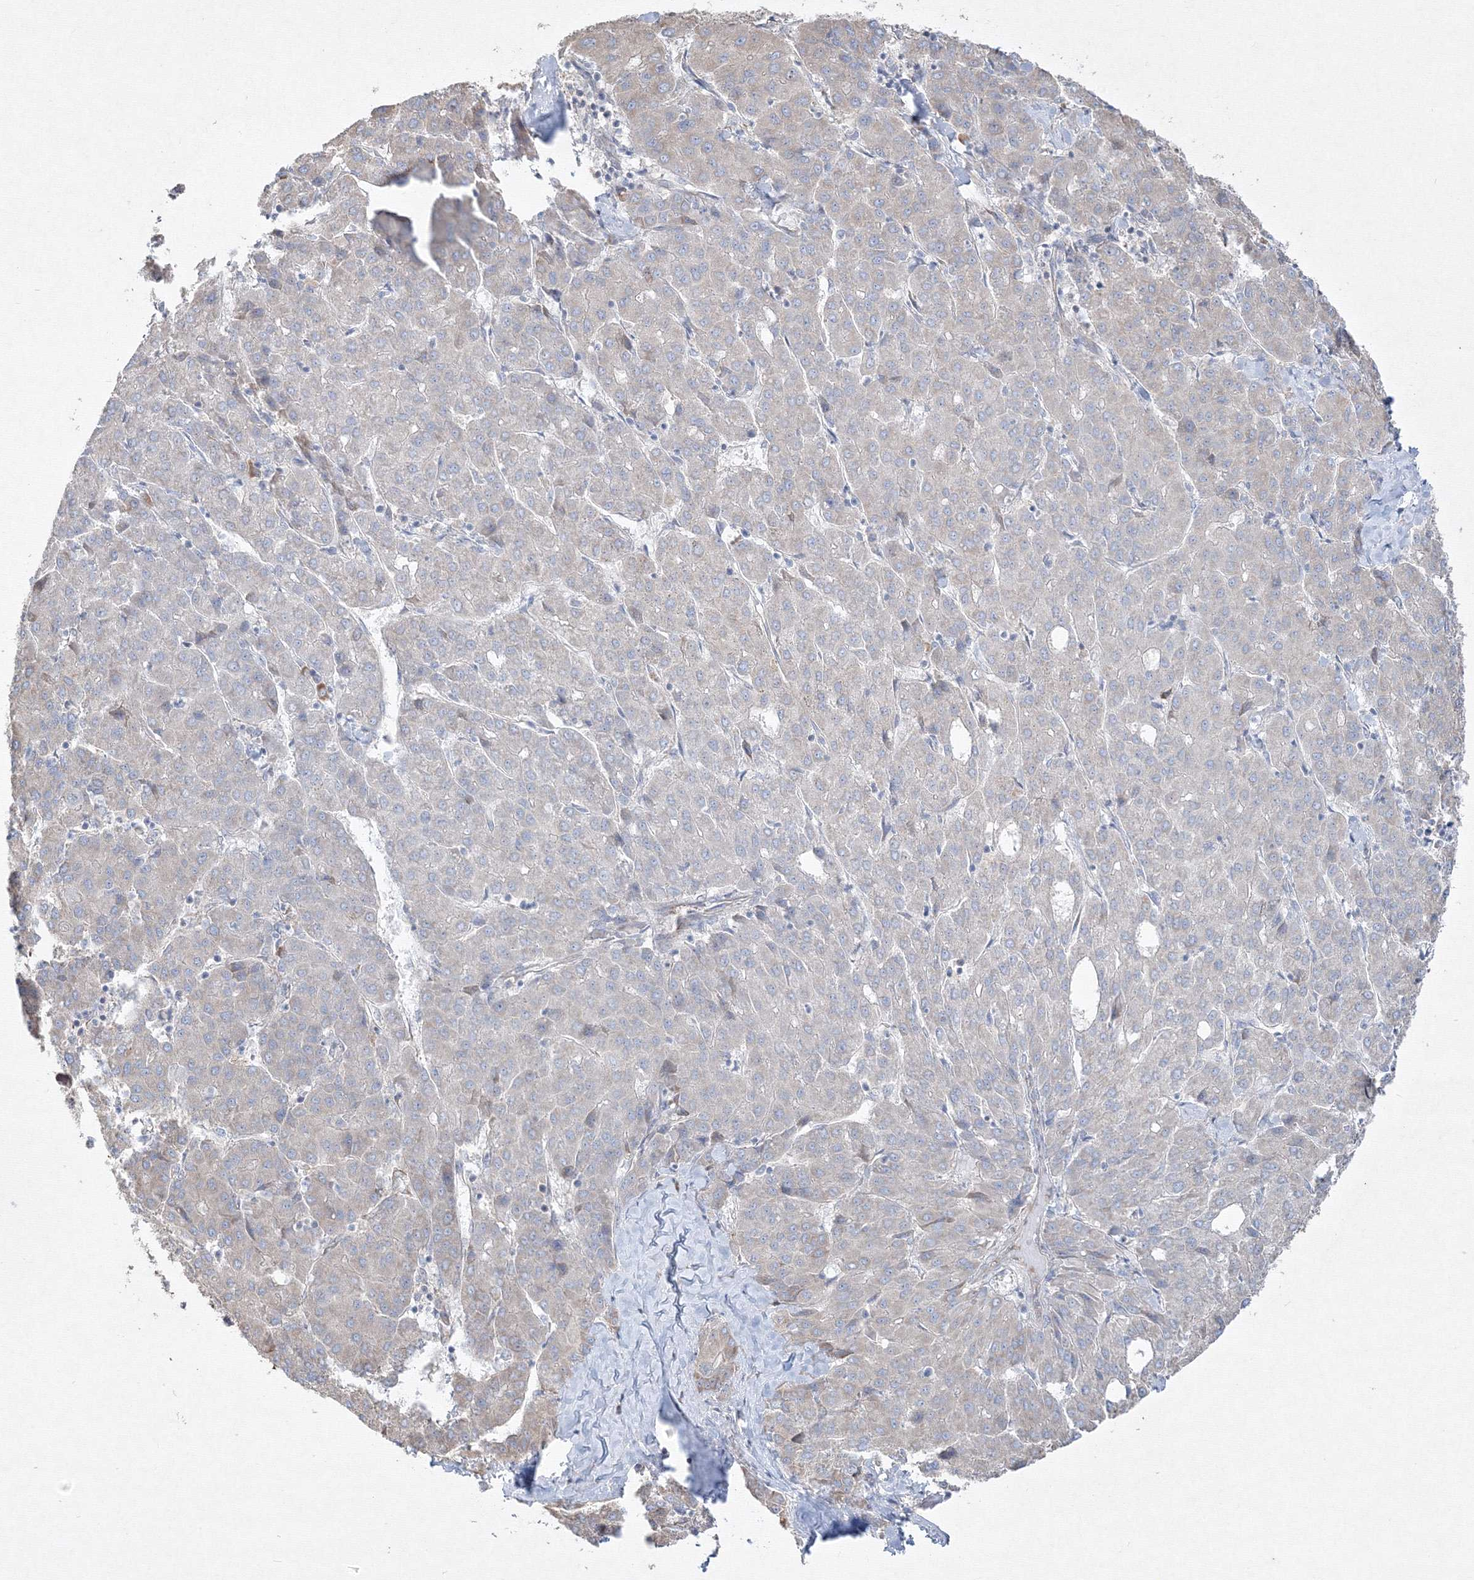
{"staining": {"intensity": "negative", "quantity": "none", "location": "none"}, "tissue": "liver cancer", "cell_type": "Tumor cells", "image_type": "cancer", "snomed": [{"axis": "morphology", "description": "Carcinoma, Hepatocellular, NOS"}, {"axis": "topography", "description": "Liver"}], "caption": "IHC micrograph of human liver hepatocellular carcinoma stained for a protein (brown), which exhibits no staining in tumor cells.", "gene": "FBXL8", "patient": {"sex": "male", "age": 65}}